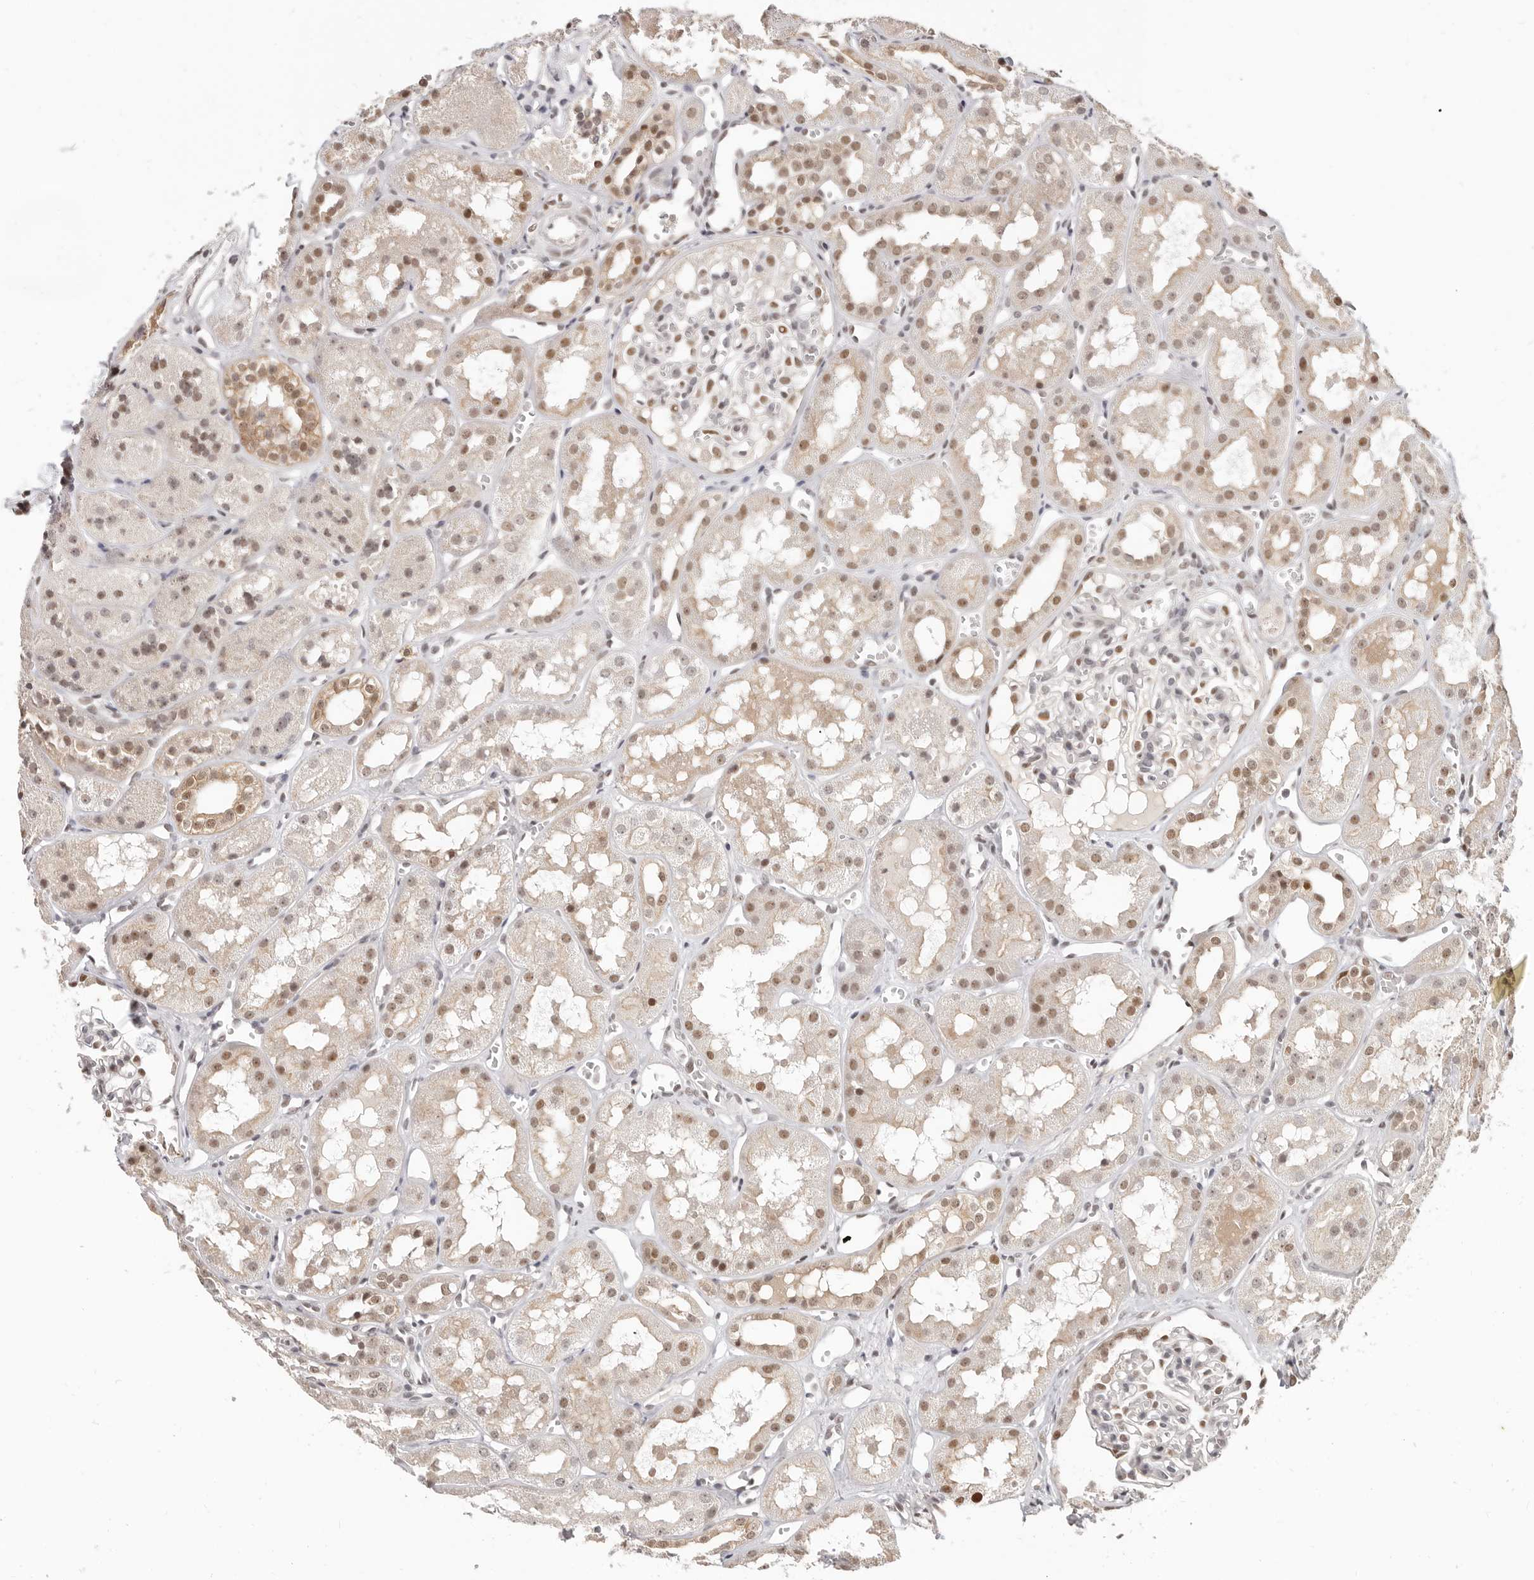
{"staining": {"intensity": "moderate", "quantity": "<25%", "location": "nuclear"}, "tissue": "kidney", "cell_type": "Cells in glomeruli", "image_type": "normal", "snomed": [{"axis": "morphology", "description": "Normal tissue, NOS"}, {"axis": "topography", "description": "Kidney"}], "caption": "IHC of normal kidney exhibits low levels of moderate nuclear expression in about <25% of cells in glomeruli. The staining is performed using DAB (3,3'-diaminobenzidine) brown chromogen to label protein expression. The nuclei are counter-stained blue using hematoxylin.", "gene": "RFC2", "patient": {"sex": "male", "age": 16}}